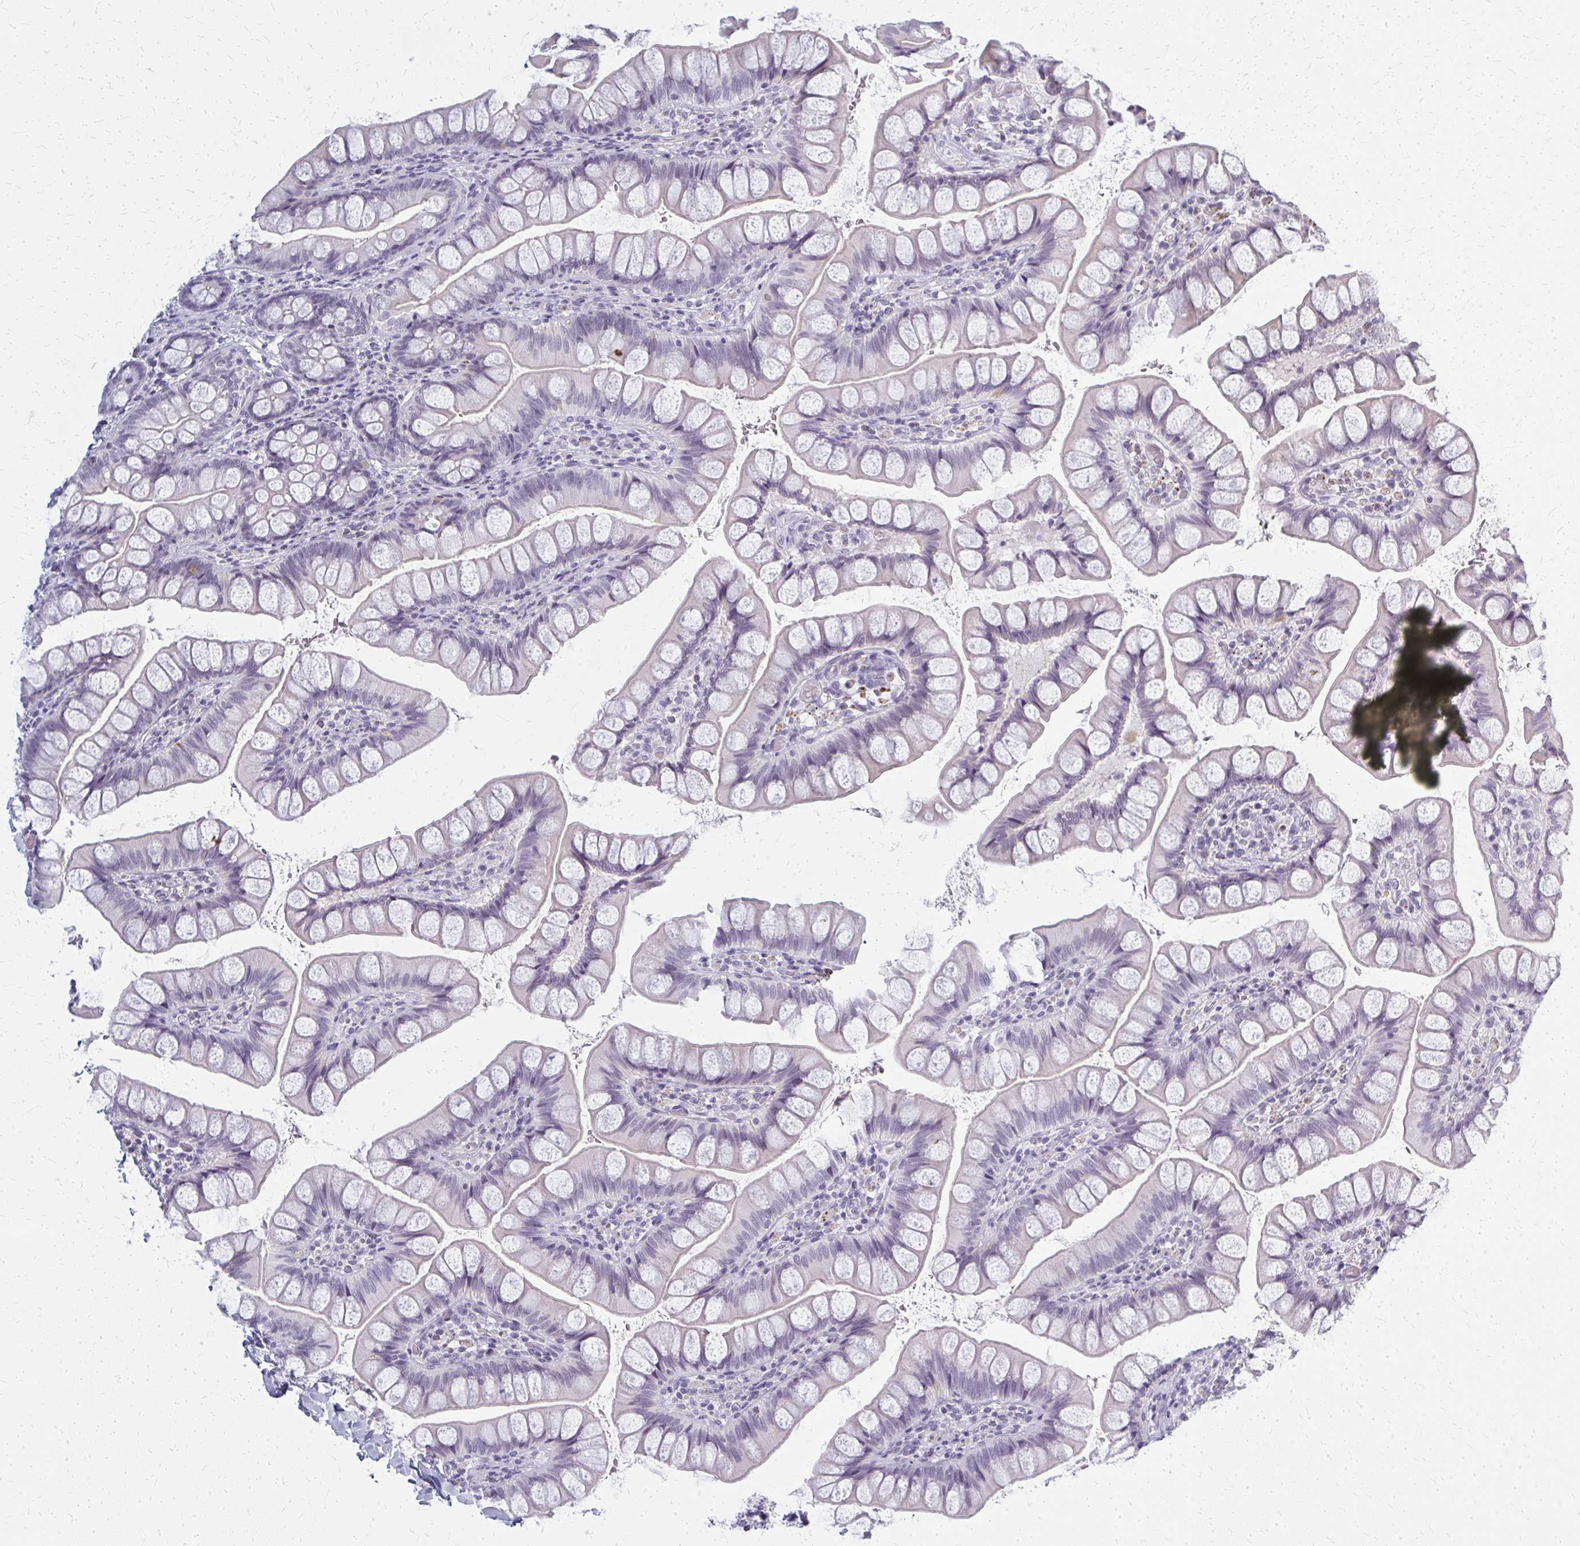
{"staining": {"intensity": "negative", "quantity": "none", "location": "none"}, "tissue": "small intestine", "cell_type": "Glandular cells", "image_type": "normal", "snomed": [{"axis": "morphology", "description": "Normal tissue, NOS"}, {"axis": "topography", "description": "Small intestine"}], "caption": "Immunohistochemistry histopathology image of normal small intestine: human small intestine stained with DAB demonstrates no significant protein positivity in glandular cells.", "gene": "CASQ2", "patient": {"sex": "male", "age": 70}}